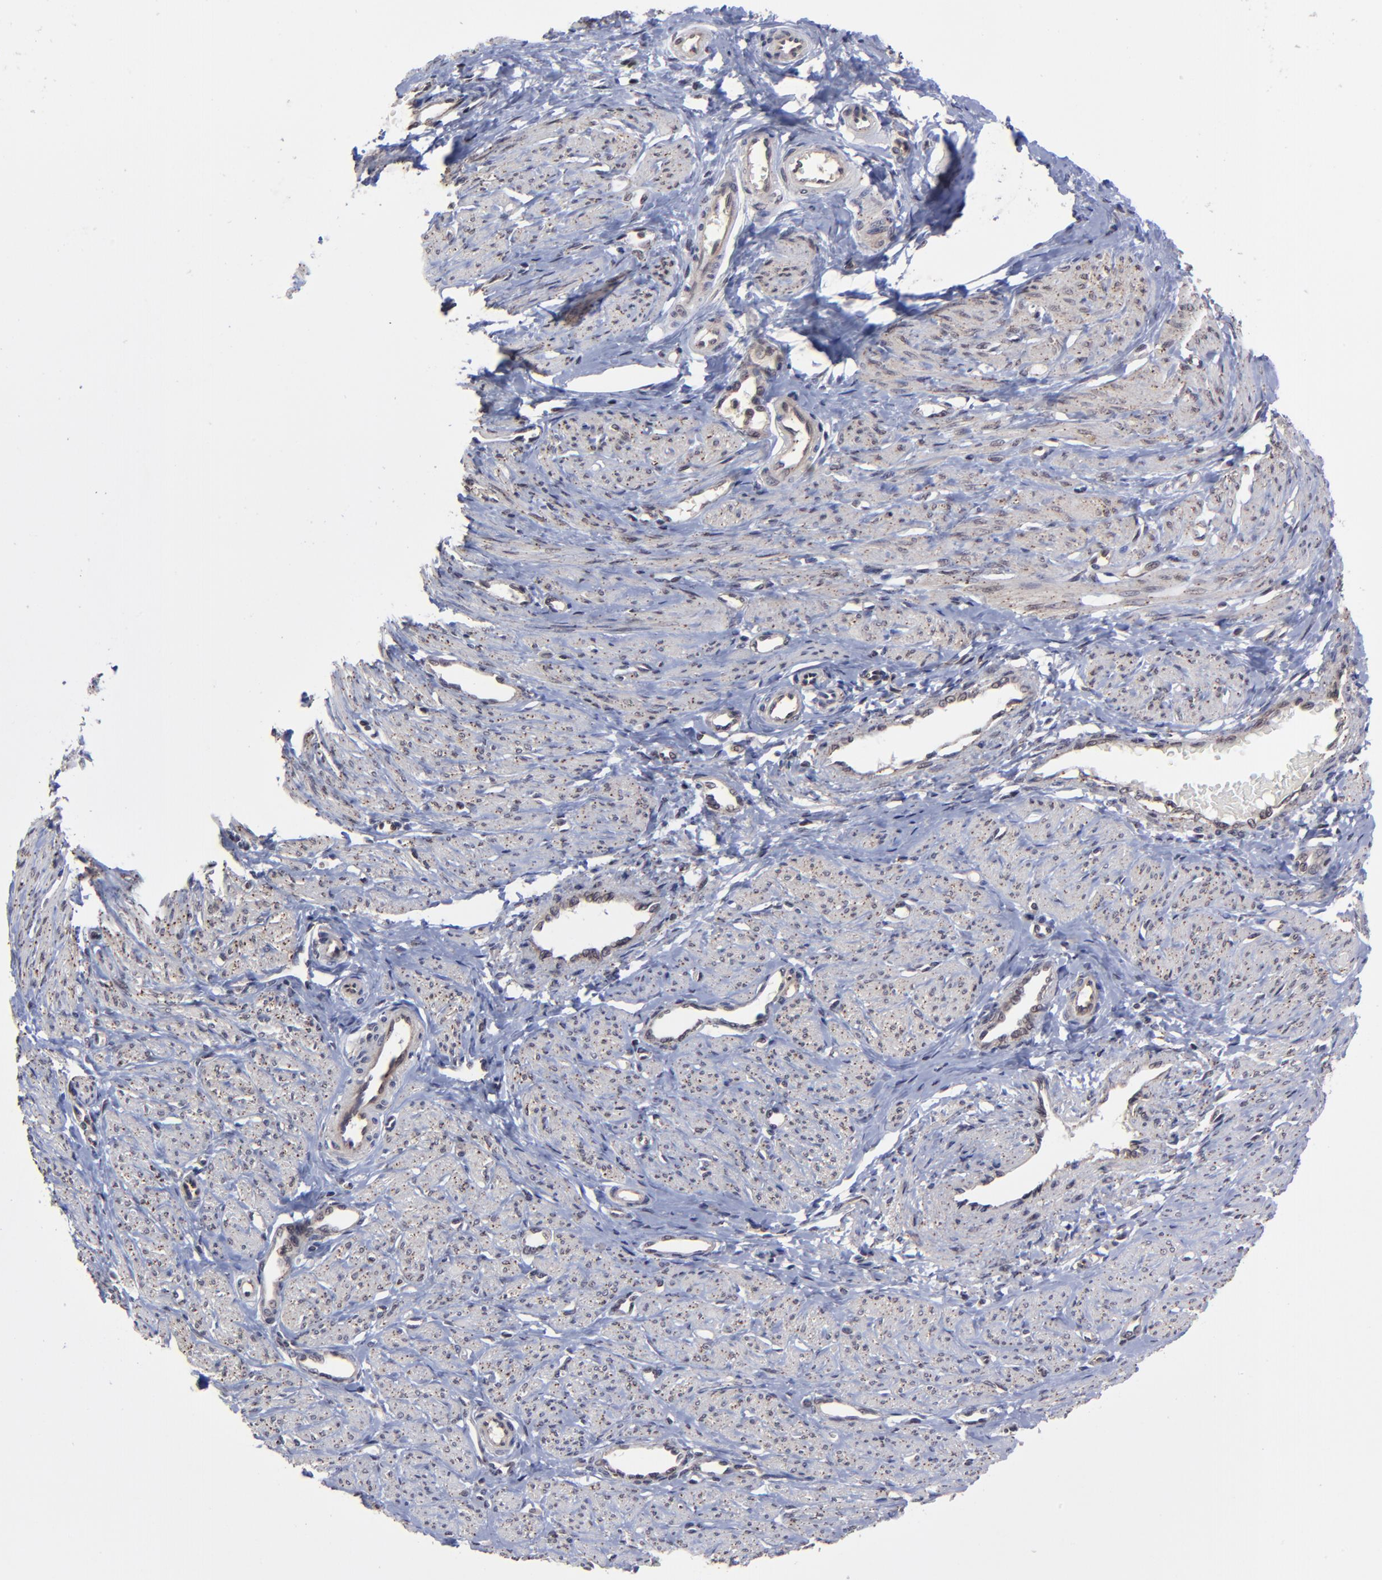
{"staining": {"intensity": "negative", "quantity": "none", "location": "none"}, "tissue": "smooth muscle", "cell_type": "Smooth muscle cells", "image_type": "normal", "snomed": [{"axis": "morphology", "description": "Normal tissue, NOS"}, {"axis": "topography", "description": "Smooth muscle"}, {"axis": "topography", "description": "Uterus"}], "caption": "This is an immunohistochemistry histopathology image of normal human smooth muscle. There is no staining in smooth muscle cells.", "gene": "ZNF419", "patient": {"sex": "female", "age": 39}}